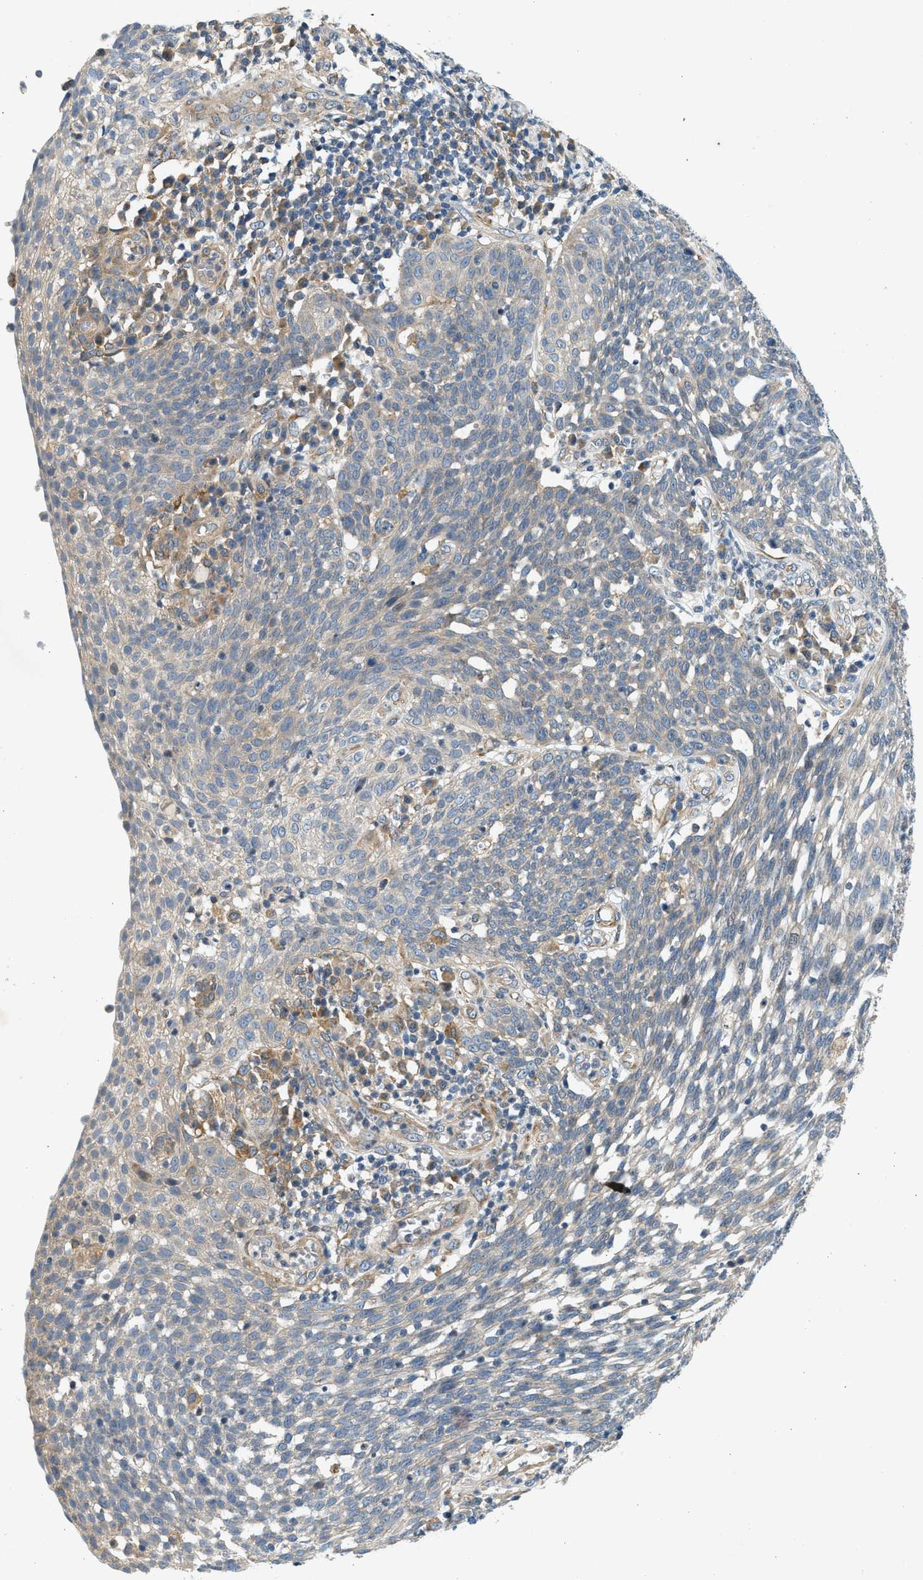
{"staining": {"intensity": "weak", "quantity": ">75%", "location": "cytoplasmic/membranous"}, "tissue": "cervical cancer", "cell_type": "Tumor cells", "image_type": "cancer", "snomed": [{"axis": "morphology", "description": "Squamous cell carcinoma, NOS"}, {"axis": "topography", "description": "Cervix"}], "caption": "Immunohistochemistry (IHC) (DAB (3,3'-diaminobenzidine)) staining of cervical cancer exhibits weak cytoplasmic/membranous protein expression in about >75% of tumor cells.", "gene": "KDELR2", "patient": {"sex": "female", "age": 34}}